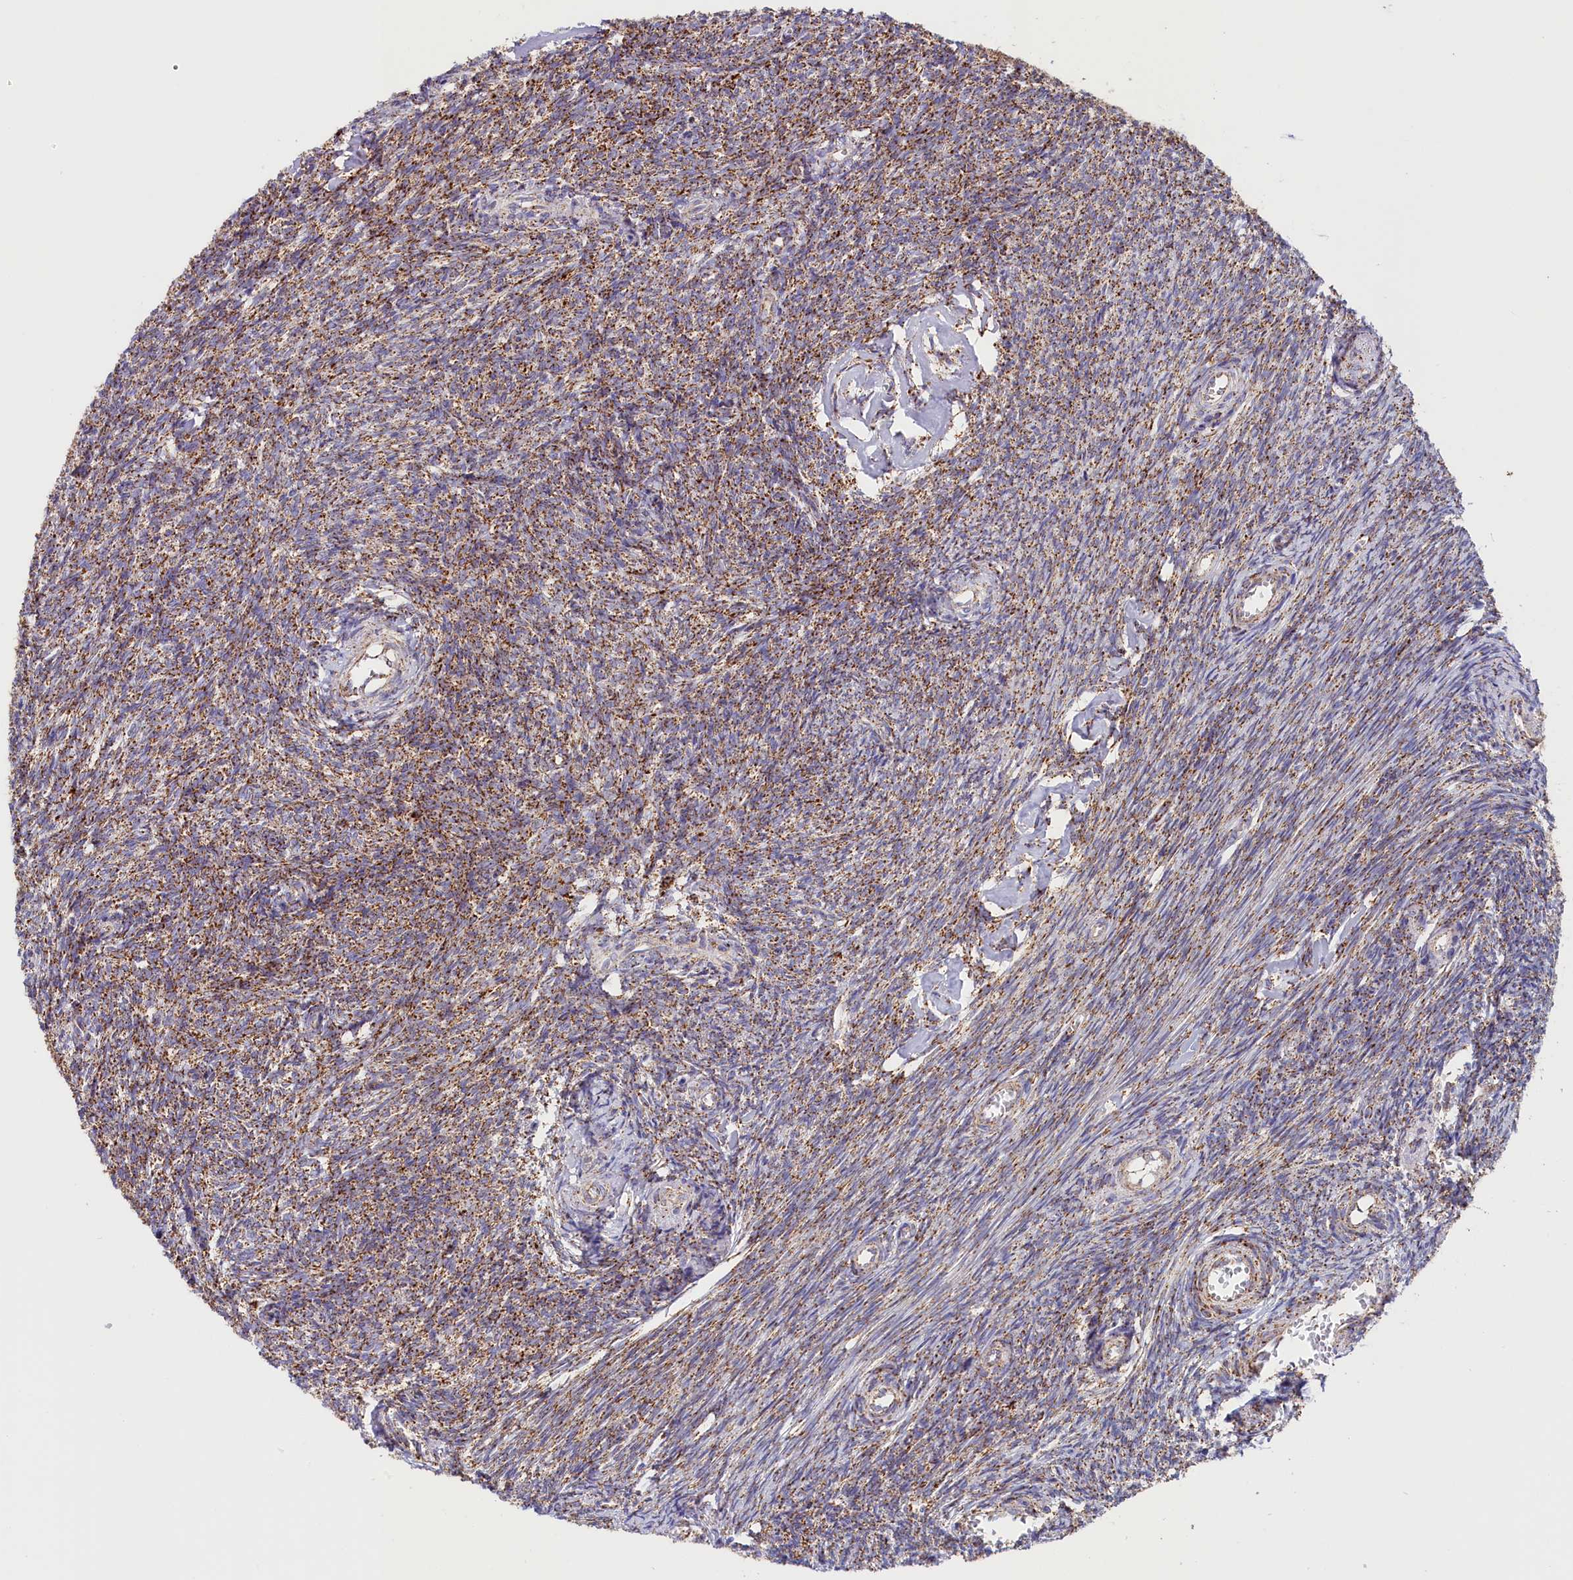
{"staining": {"intensity": "moderate", "quantity": ">75%", "location": "cytoplasmic/membranous"}, "tissue": "ovary", "cell_type": "Ovarian stroma cells", "image_type": "normal", "snomed": [{"axis": "morphology", "description": "Normal tissue, NOS"}, {"axis": "topography", "description": "Ovary"}], "caption": "Immunohistochemical staining of unremarkable ovary shows medium levels of moderate cytoplasmic/membranous staining in approximately >75% of ovarian stroma cells.", "gene": "AKTIP", "patient": {"sex": "female", "age": 44}}